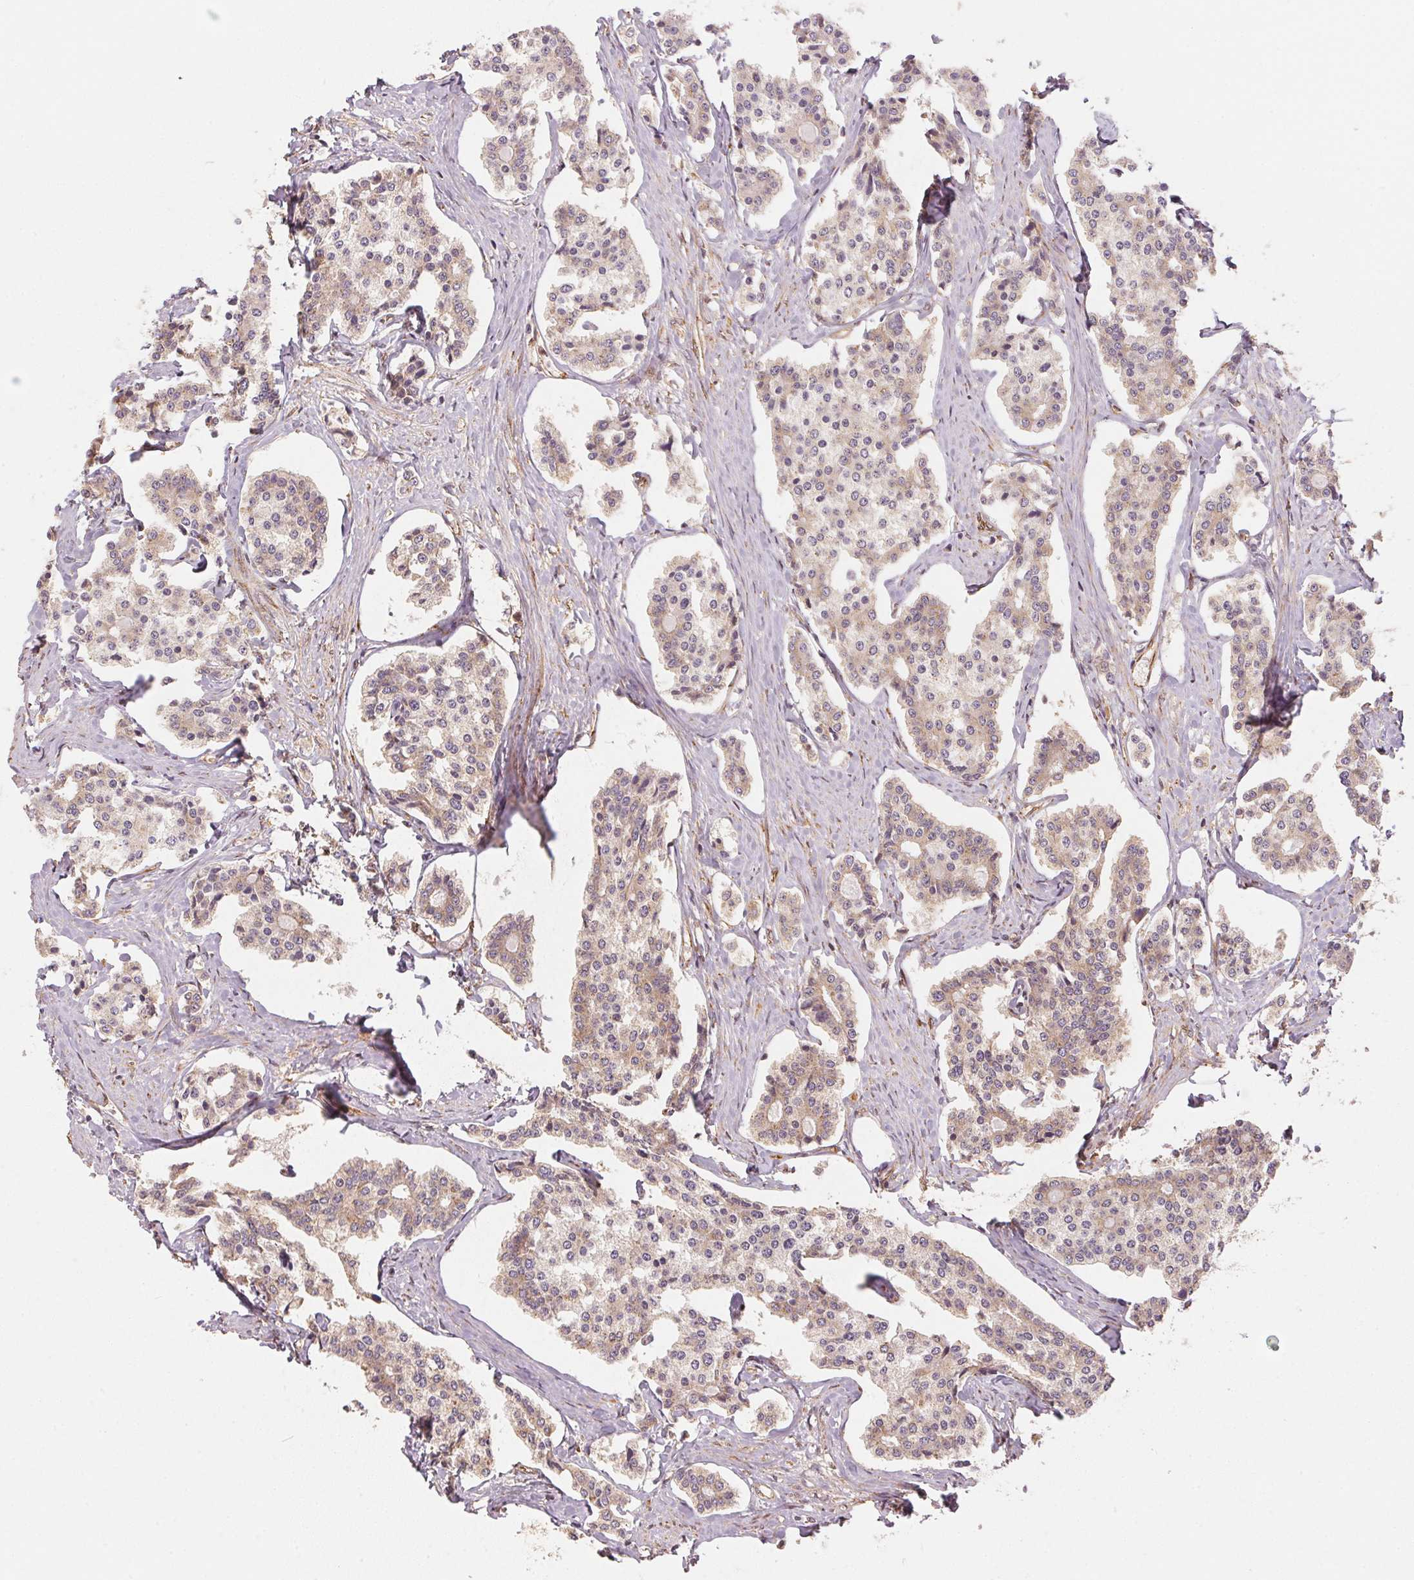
{"staining": {"intensity": "weak", "quantity": "25%-75%", "location": "cytoplasmic/membranous"}, "tissue": "carcinoid", "cell_type": "Tumor cells", "image_type": "cancer", "snomed": [{"axis": "morphology", "description": "Carcinoid, malignant, NOS"}, {"axis": "topography", "description": "Small intestine"}], "caption": "Brown immunohistochemical staining in human malignant carcinoid demonstrates weak cytoplasmic/membranous expression in approximately 25%-75% of tumor cells.", "gene": "STRN4", "patient": {"sex": "female", "age": 65}}